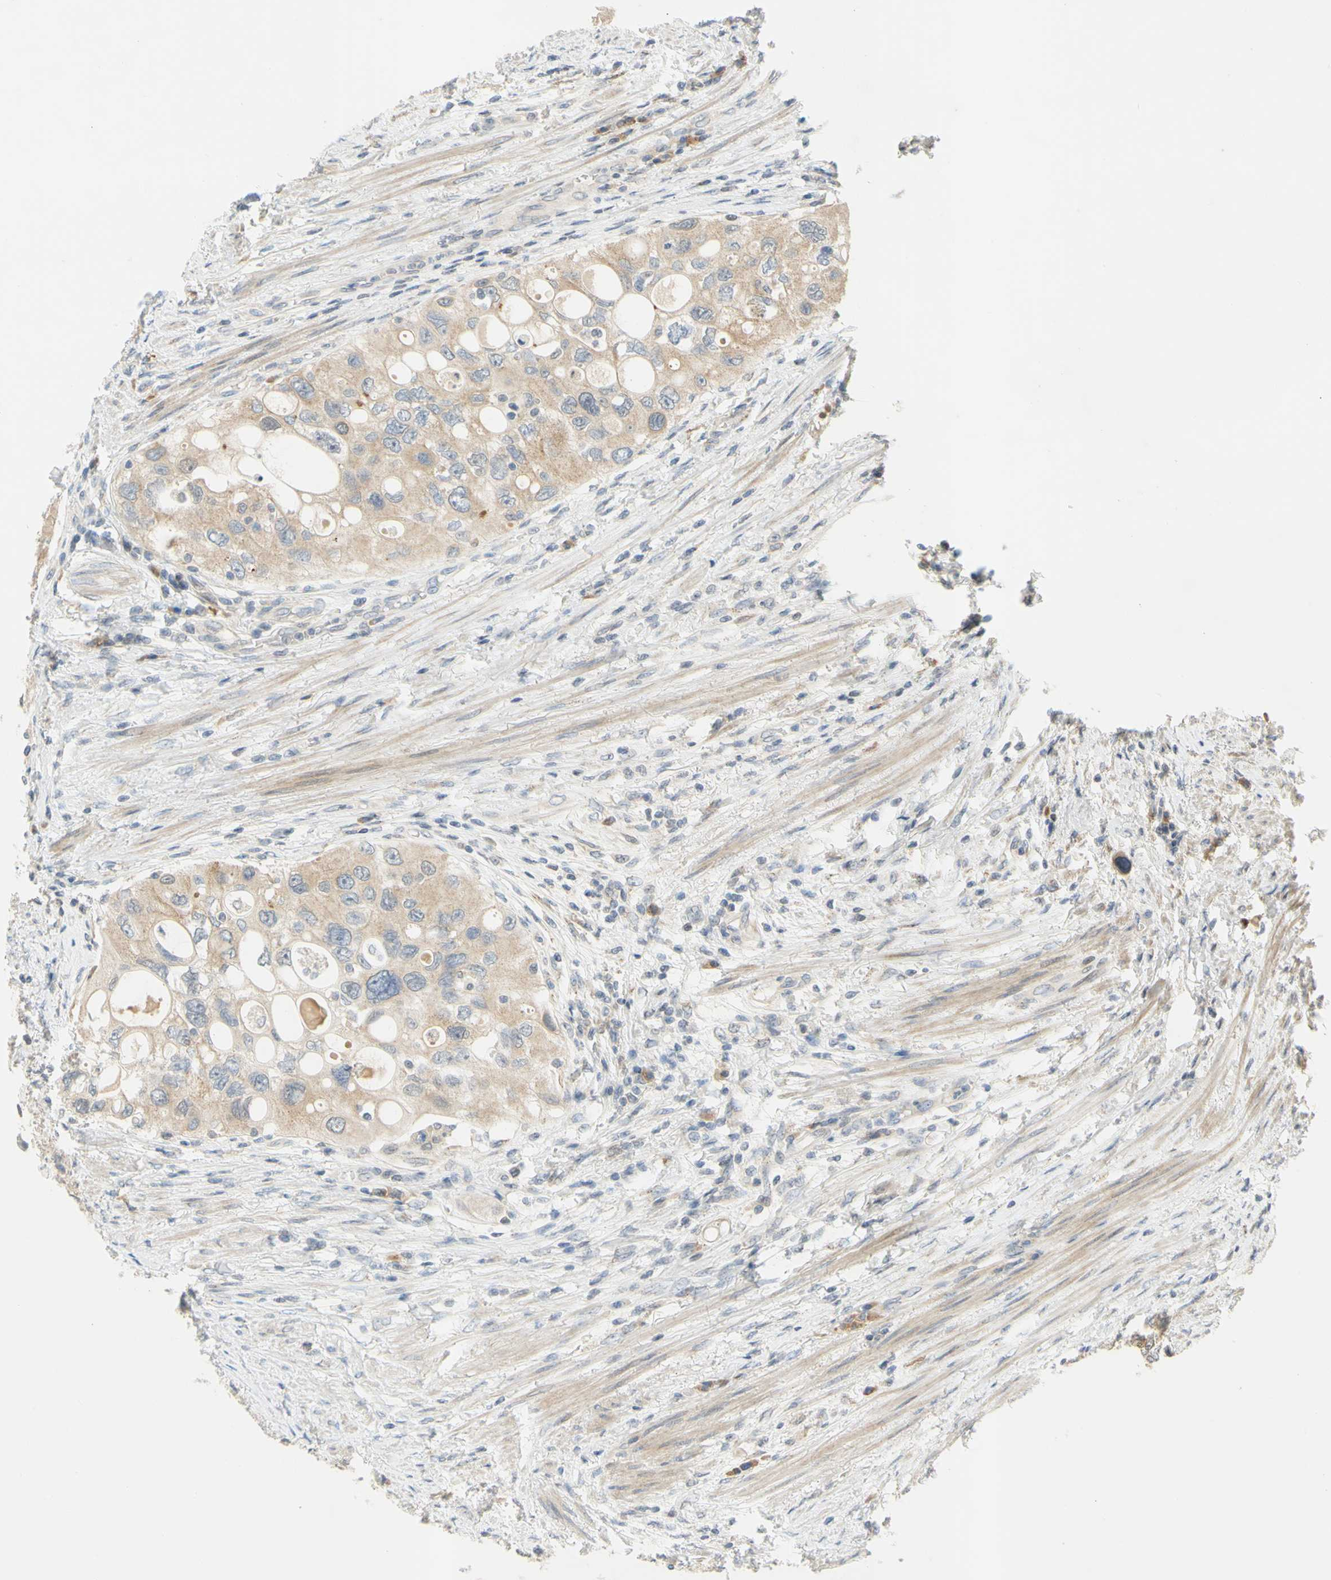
{"staining": {"intensity": "moderate", "quantity": ">75%", "location": "cytoplasmic/membranous"}, "tissue": "urothelial cancer", "cell_type": "Tumor cells", "image_type": "cancer", "snomed": [{"axis": "morphology", "description": "Urothelial carcinoma, High grade"}, {"axis": "topography", "description": "Urinary bladder"}], "caption": "Immunohistochemistry (IHC) image of neoplastic tissue: high-grade urothelial carcinoma stained using immunohistochemistry shows medium levels of moderate protein expression localized specifically in the cytoplasmic/membranous of tumor cells, appearing as a cytoplasmic/membranous brown color.", "gene": "CCNB2", "patient": {"sex": "female", "age": 56}}